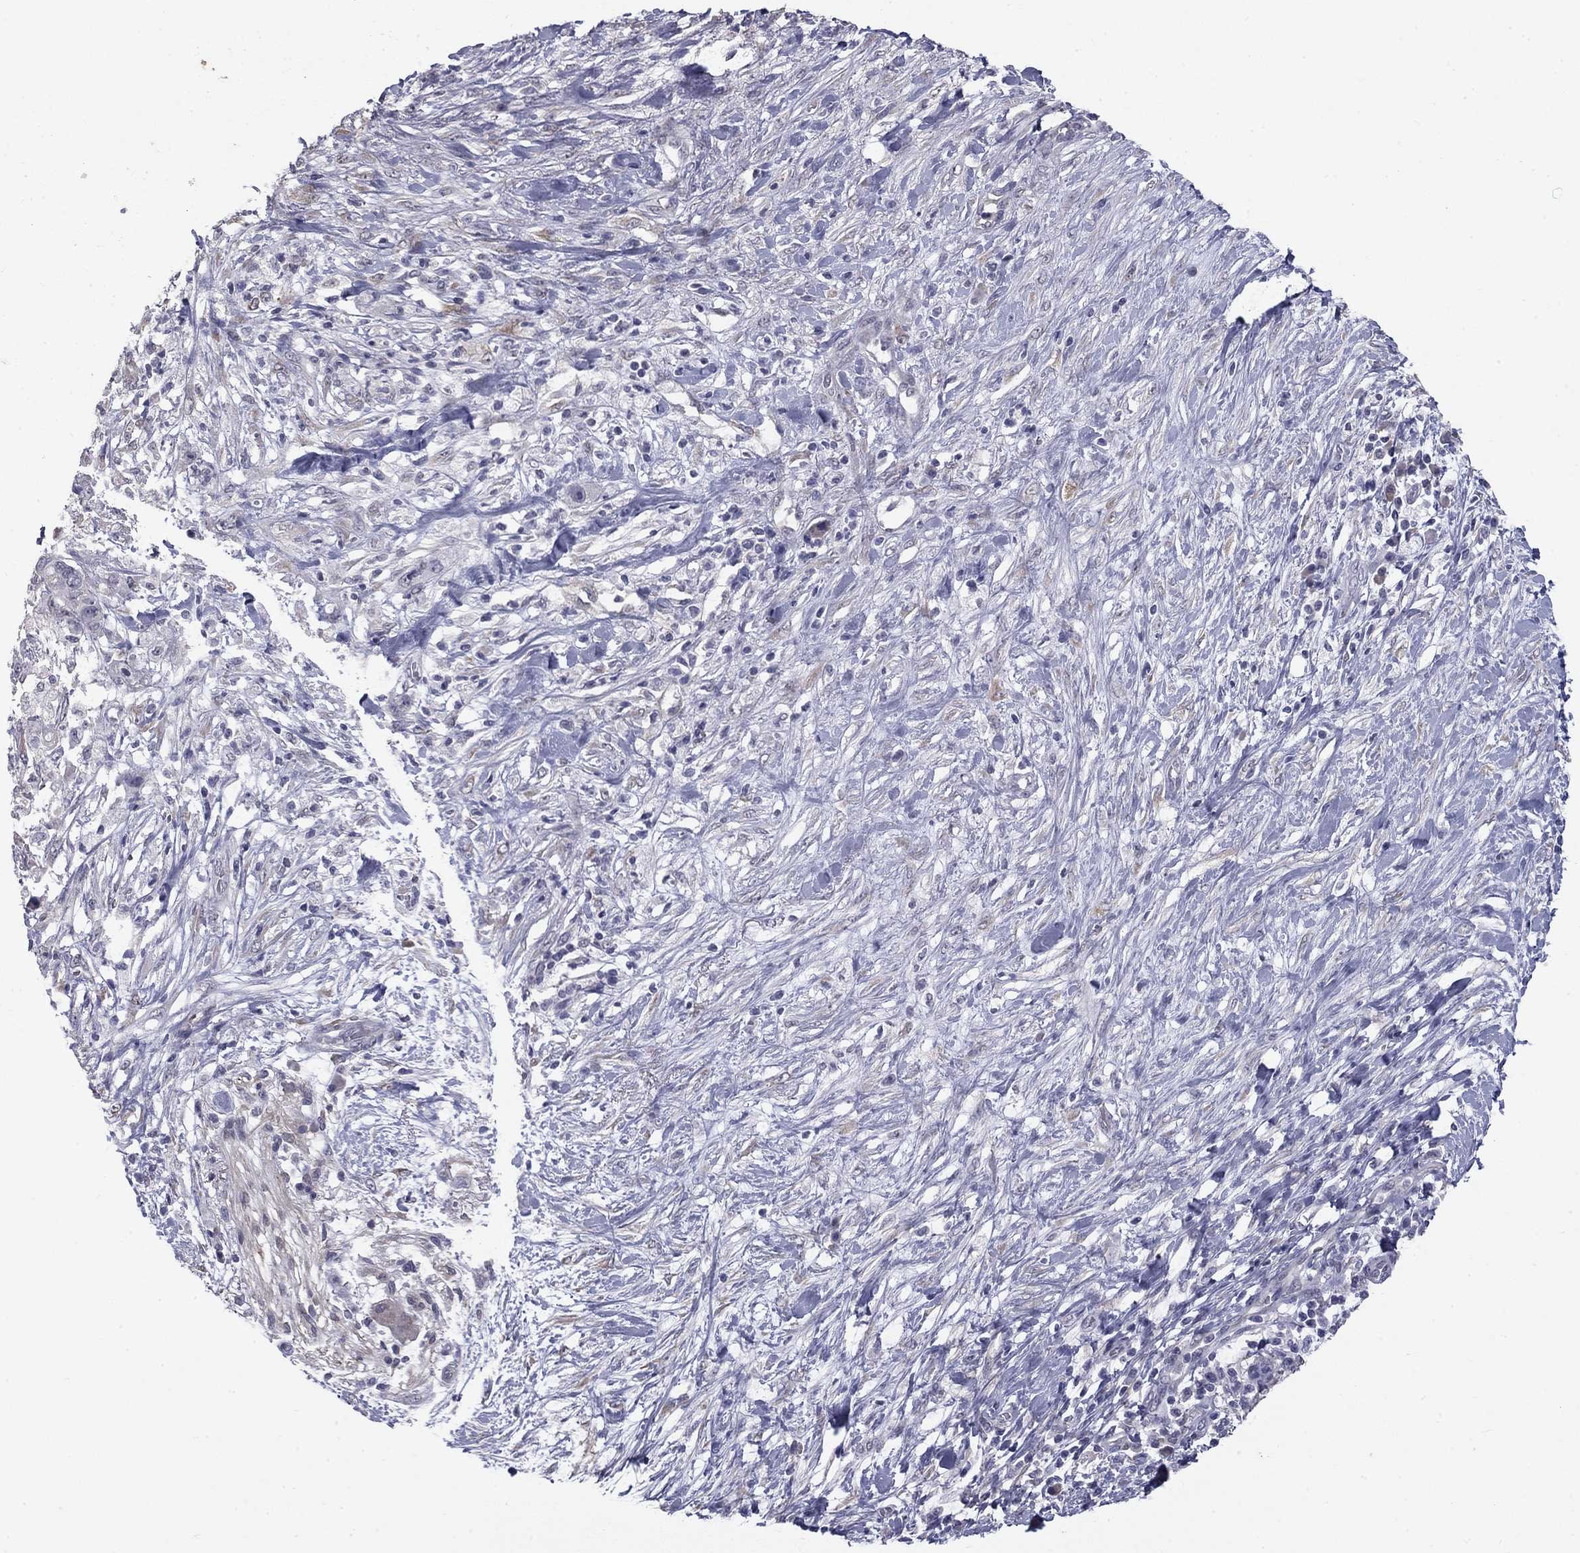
{"staining": {"intensity": "weak", "quantity": "25%-75%", "location": "cytoplasmic/membranous"}, "tissue": "pancreatic cancer", "cell_type": "Tumor cells", "image_type": "cancer", "snomed": [{"axis": "morphology", "description": "Adenocarcinoma, NOS"}, {"axis": "topography", "description": "Pancreas"}], "caption": "Protein analysis of pancreatic cancer (adenocarcinoma) tissue displays weak cytoplasmic/membranous expression in approximately 25%-75% of tumor cells.", "gene": "PRRT2", "patient": {"sex": "female", "age": 72}}